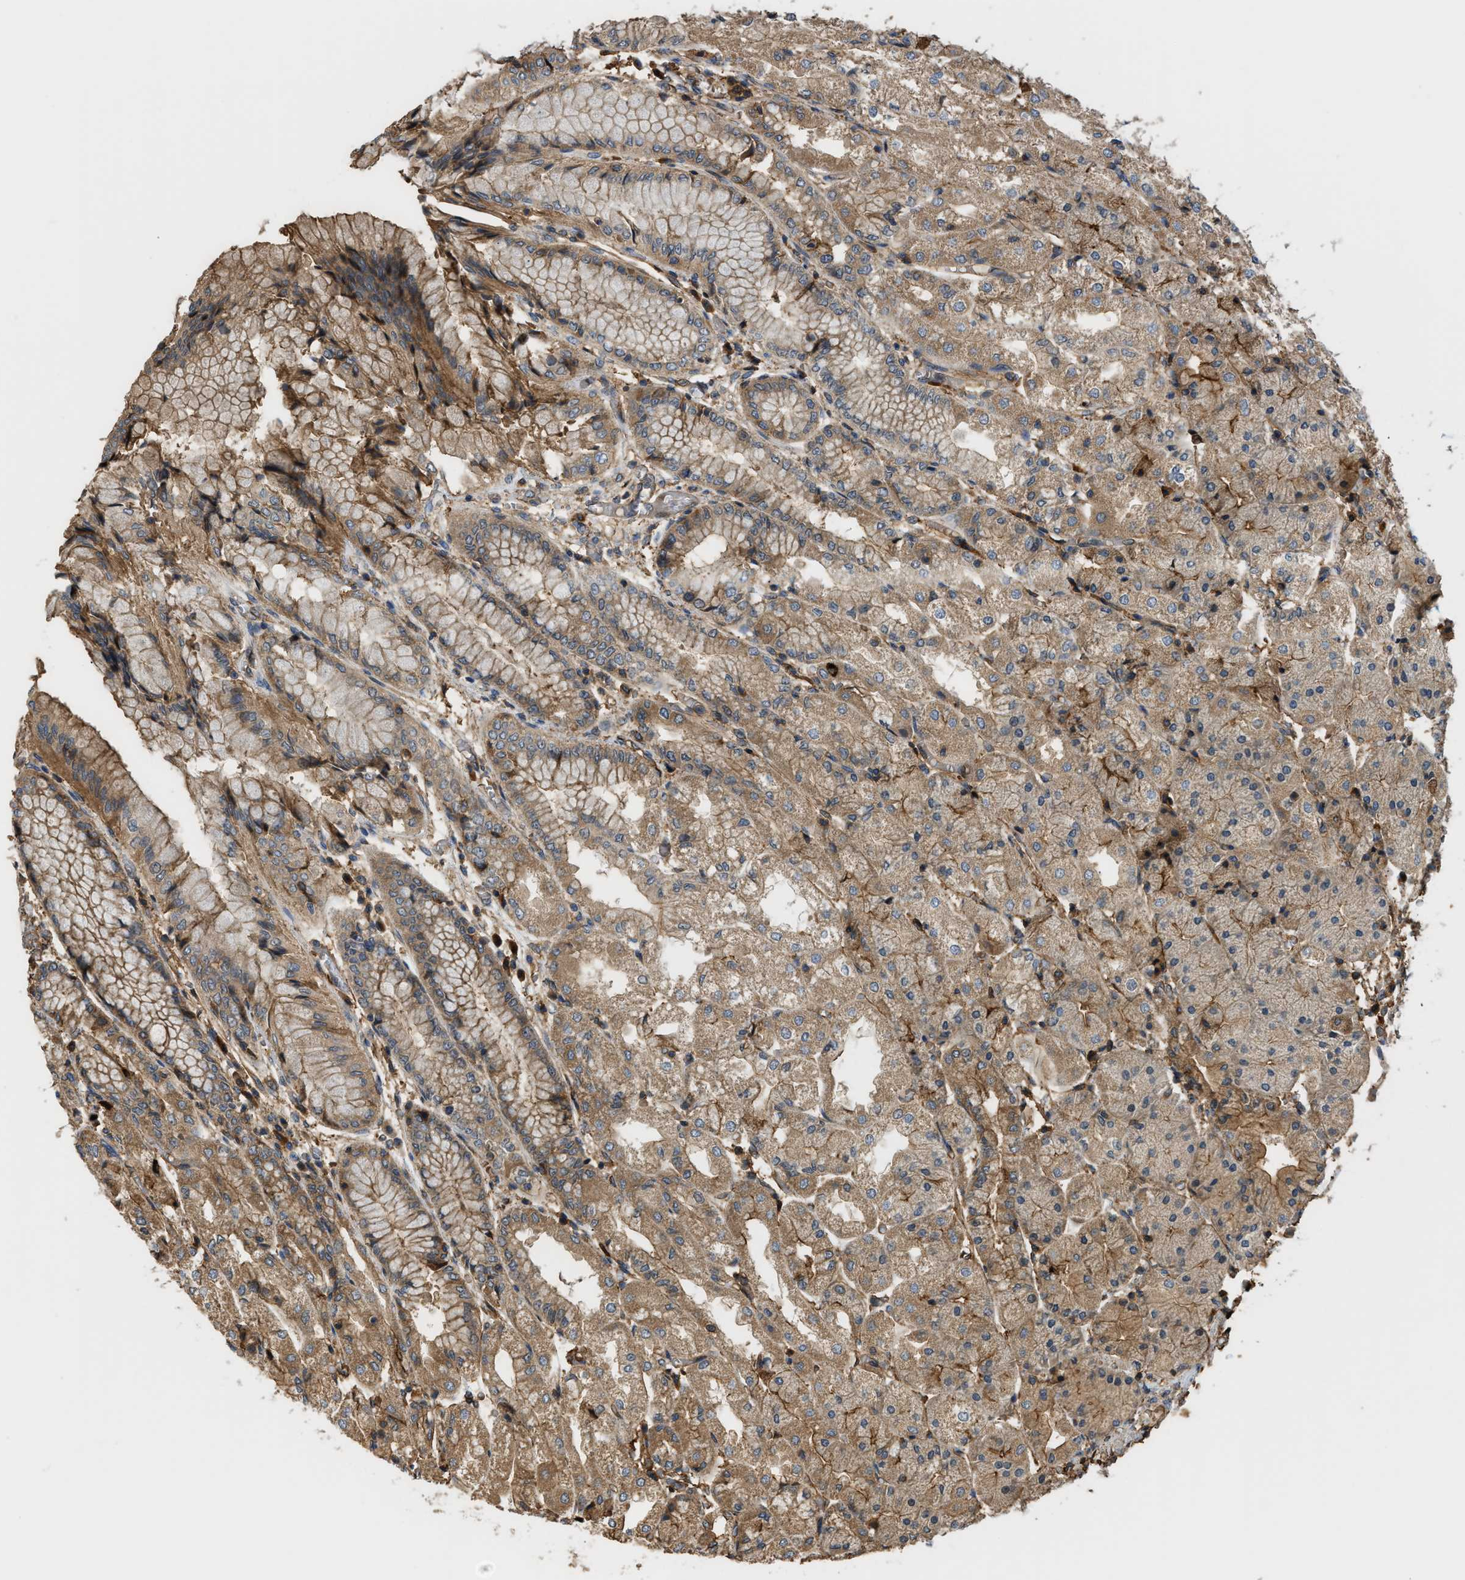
{"staining": {"intensity": "strong", "quantity": ">75%", "location": "cytoplasmic/membranous"}, "tissue": "stomach", "cell_type": "Glandular cells", "image_type": "normal", "snomed": [{"axis": "morphology", "description": "Normal tissue, NOS"}, {"axis": "topography", "description": "Stomach, upper"}], "caption": "A histopathology image of stomach stained for a protein reveals strong cytoplasmic/membranous brown staining in glandular cells.", "gene": "DDHD2", "patient": {"sex": "male", "age": 72}}